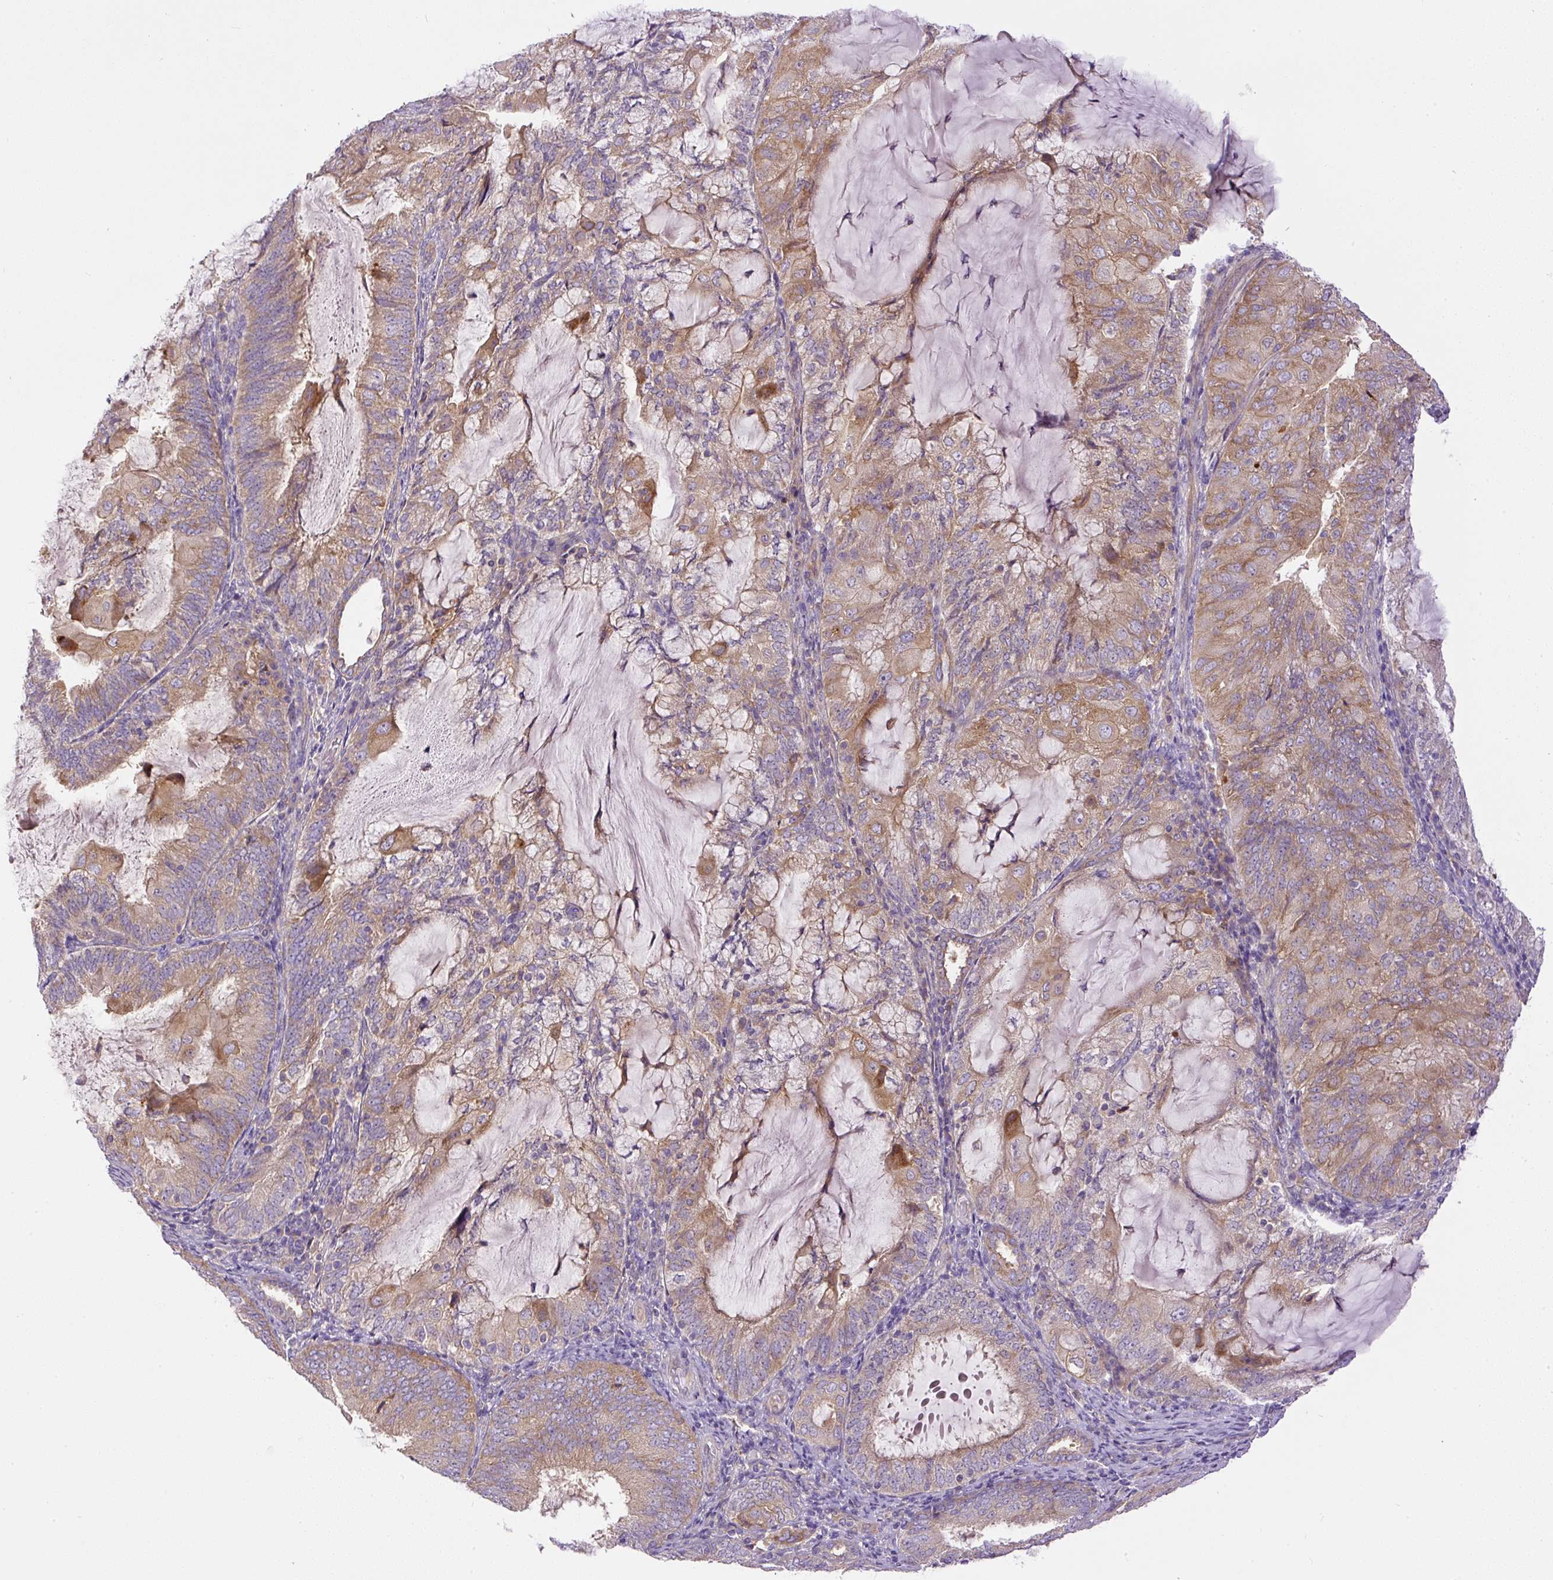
{"staining": {"intensity": "moderate", "quantity": ">75%", "location": "cytoplasmic/membranous"}, "tissue": "endometrial cancer", "cell_type": "Tumor cells", "image_type": "cancer", "snomed": [{"axis": "morphology", "description": "Adenocarcinoma, NOS"}, {"axis": "topography", "description": "Endometrium"}], "caption": "Adenocarcinoma (endometrial) tissue displays moderate cytoplasmic/membranous staining in approximately >75% of tumor cells", "gene": "DAPK1", "patient": {"sex": "female", "age": 81}}